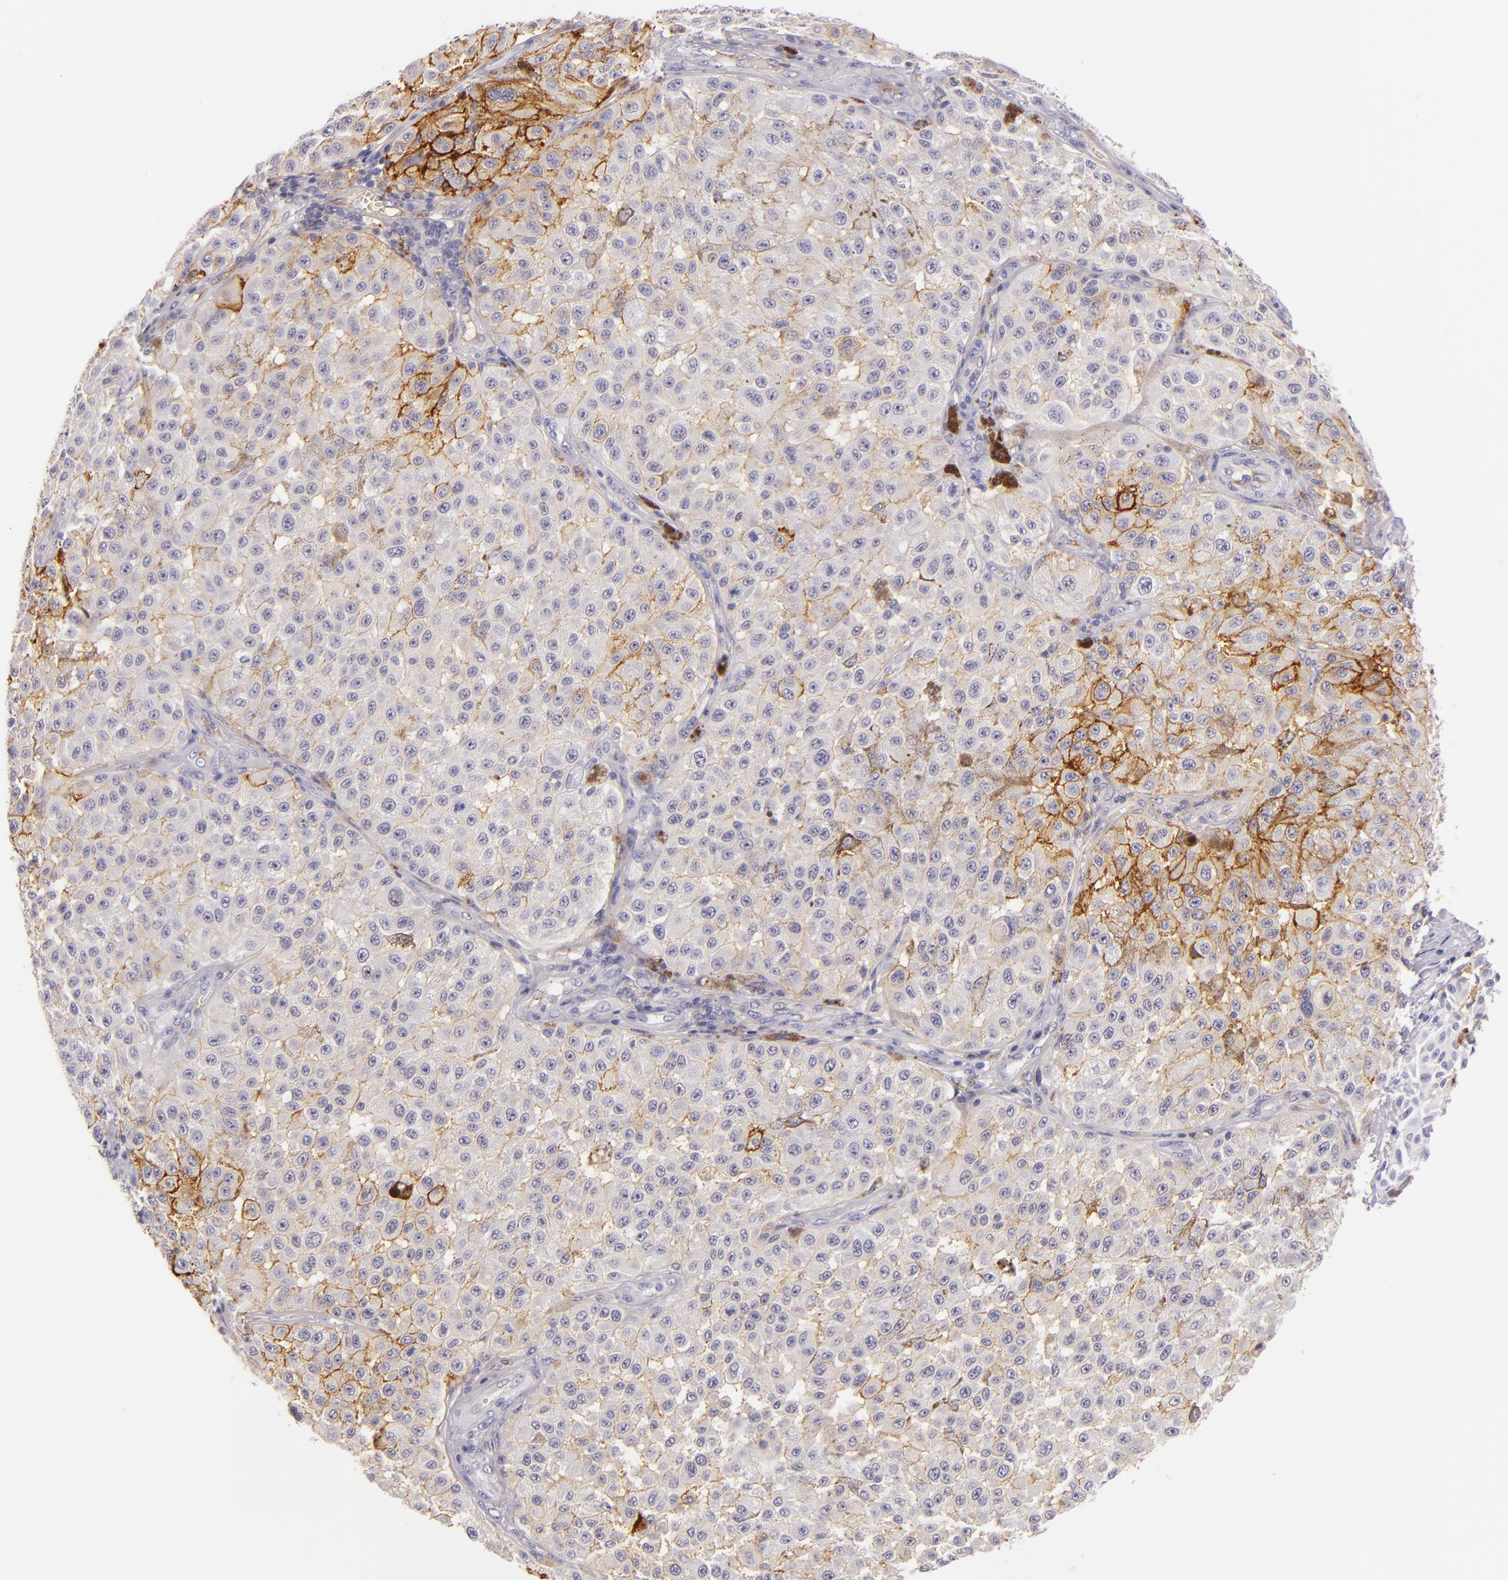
{"staining": {"intensity": "moderate", "quantity": "<25%", "location": "cytoplasmic/membranous"}, "tissue": "melanoma", "cell_type": "Tumor cells", "image_type": "cancer", "snomed": [{"axis": "morphology", "description": "Malignant melanoma, NOS"}, {"axis": "topography", "description": "Skin"}], "caption": "Melanoma was stained to show a protein in brown. There is low levels of moderate cytoplasmic/membranous staining in approximately <25% of tumor cells. Using DAB (brown) and hematoxylin (blue) stains, captured at high magnification using brightfield microscopy.", "gene": "ICAM1", "patient": {"sex": "female", "age": 64}}